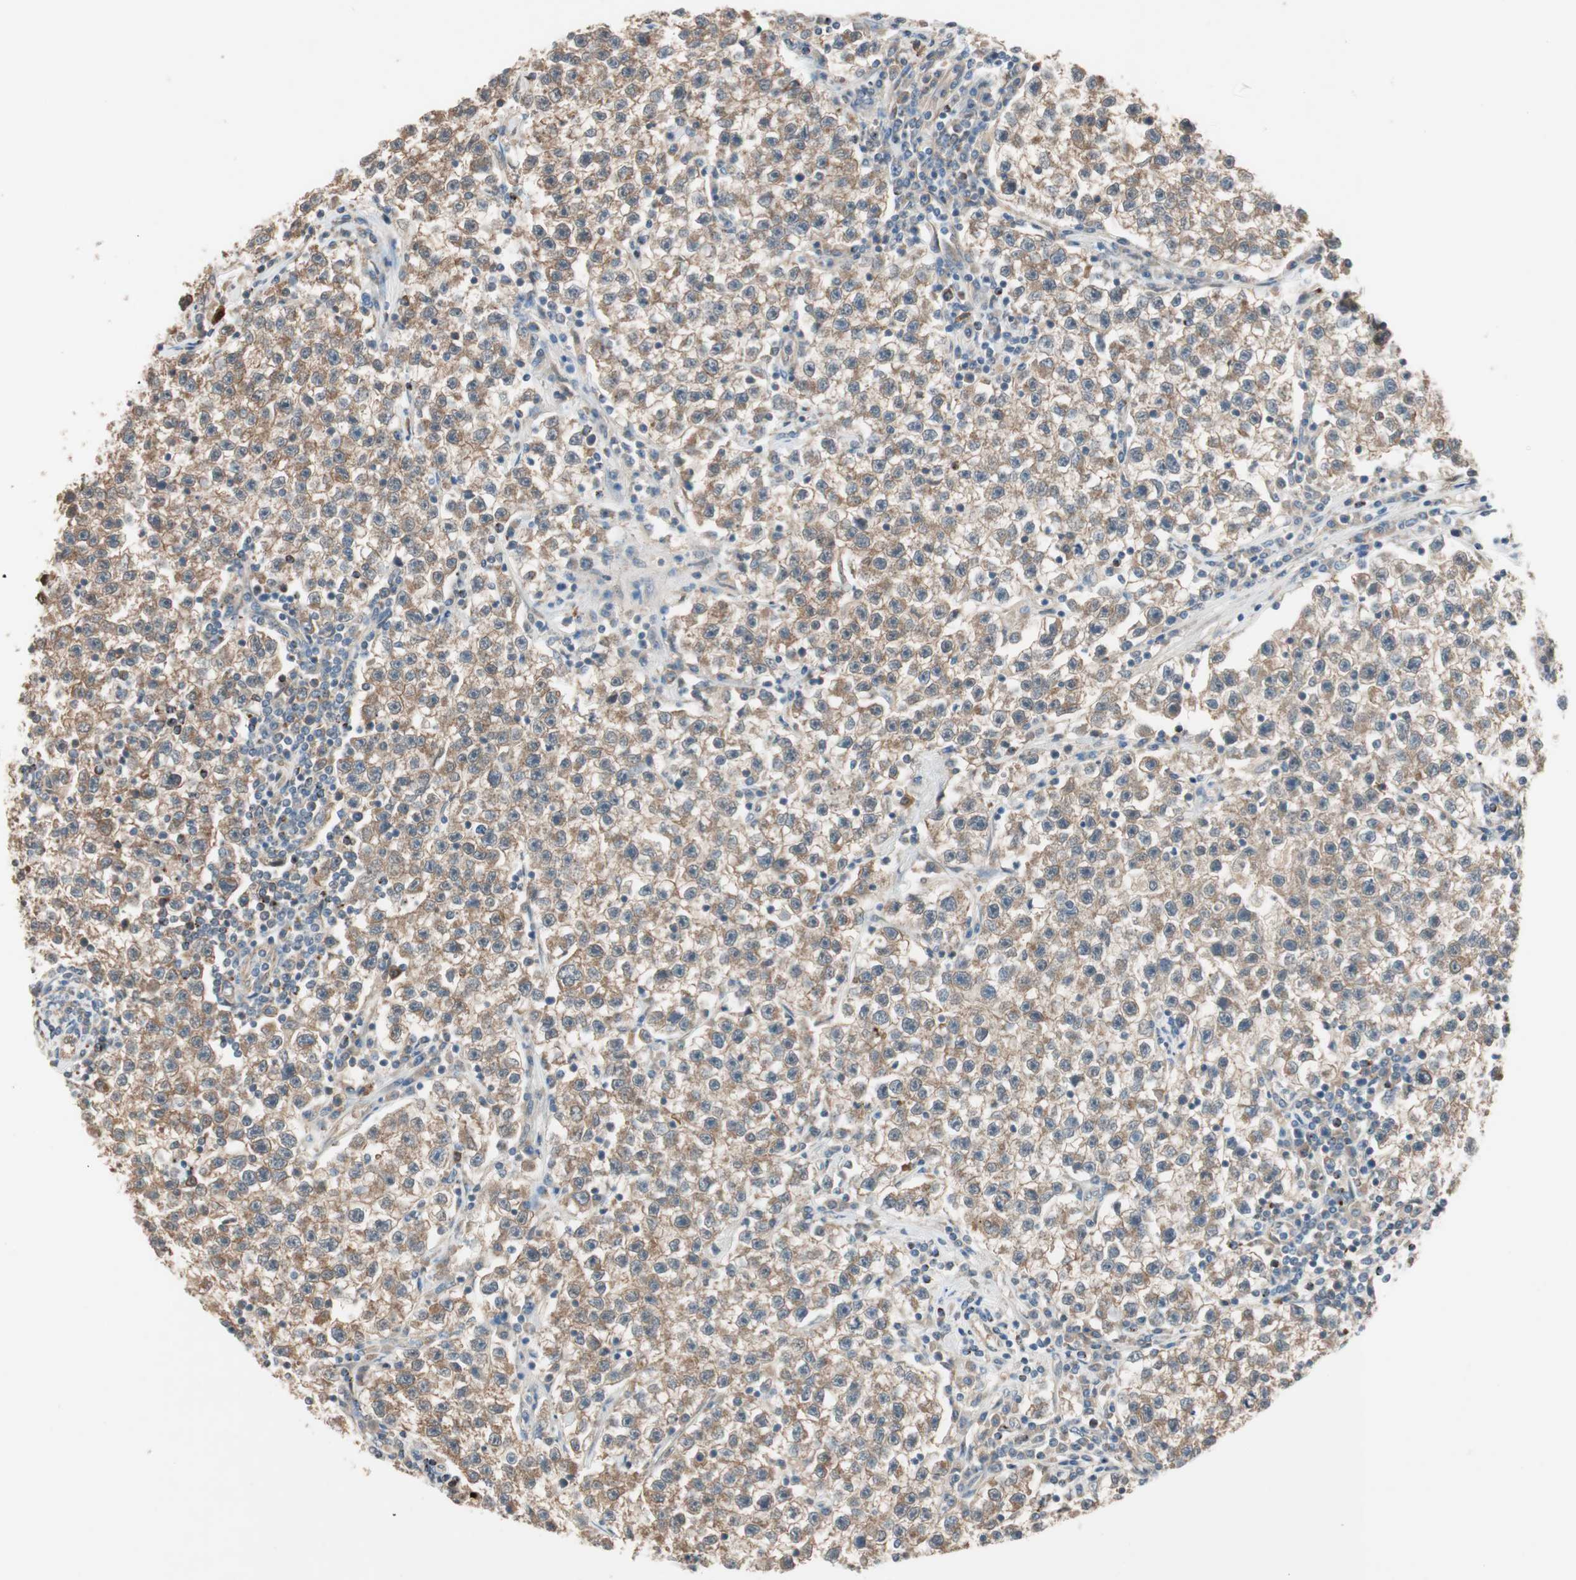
{"staining": {"intensity": "weak", "quantity": ">75%", "location": "cytoplasmic/membranous"}, "tissue": "testis cancer", "cell_type": "Tumor cells", "image_type": "cancer", "snomed": [{"axis": "morphology", "description": "Seminoma, NOS"}, {"axis": "topography", "description": "Testis"}], "caption": "Immunohistochemical staining of human testis cancer displays weak cytoplasmic/membranous protein staining in about >75% of tumor cells.", "gene": "PIK3R3", "patient": {"sex": "male", "age": 22}}